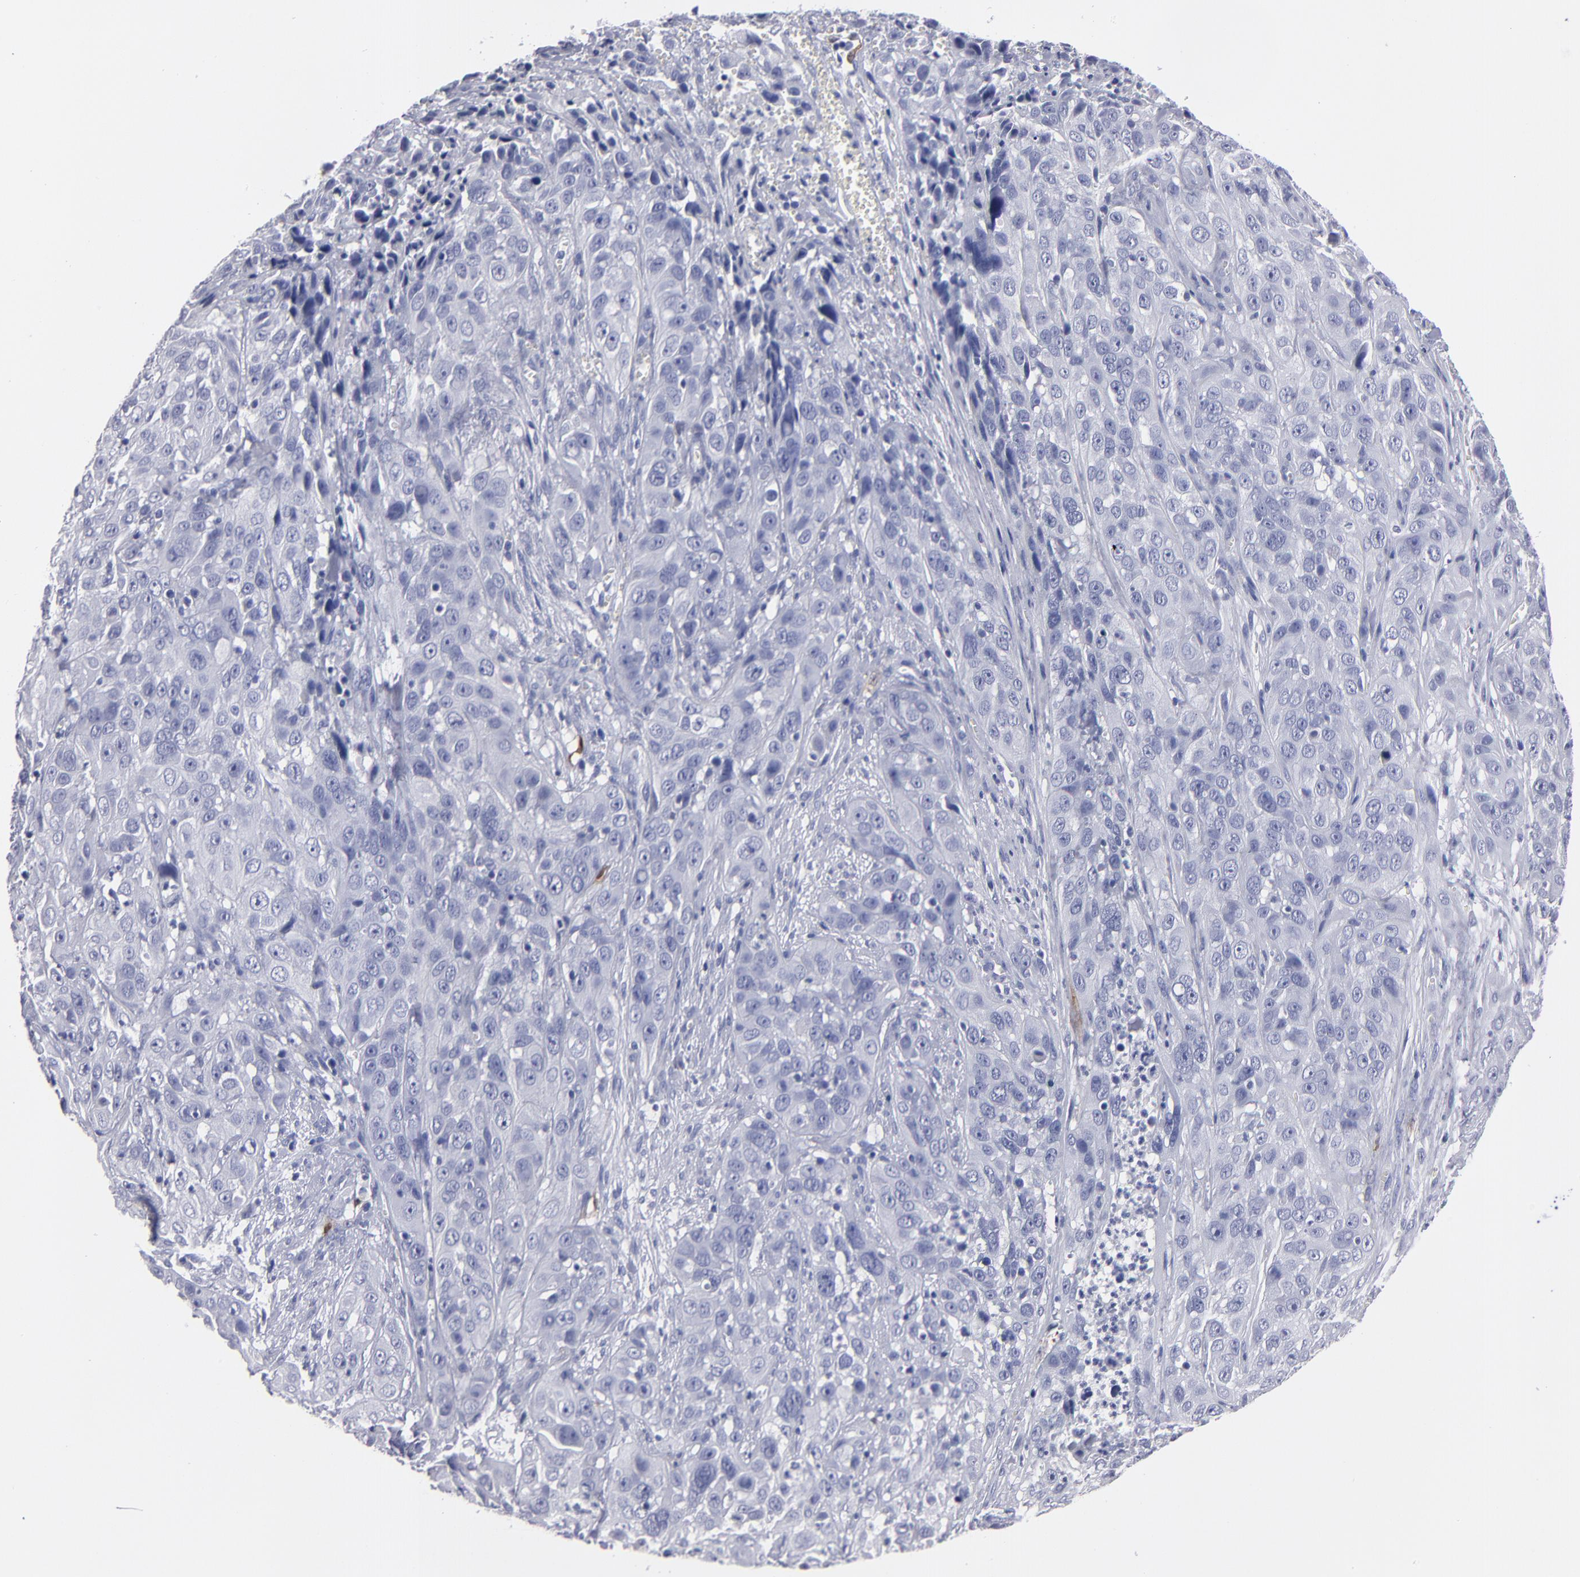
{"staining": {"intensity": "negative", "quantity": "none", "location": "none"}, "tissue": "cervical cancer", "cell_type": "Tumor cells", "image_type": "cancer", "snomed": [{"axis": "morphology", "description": "Squamous cell carcinoma, NOS"}, {"axis": "topography", "description": "Cervix"}], "caption": "DAB (3,3'-diaminobenzidine) immunohistochemical staining of human cervical cancer reveals no significant staining in tumor cells.", "gene": "FABP4", "patient": {"sex": "female", "age": 32}}